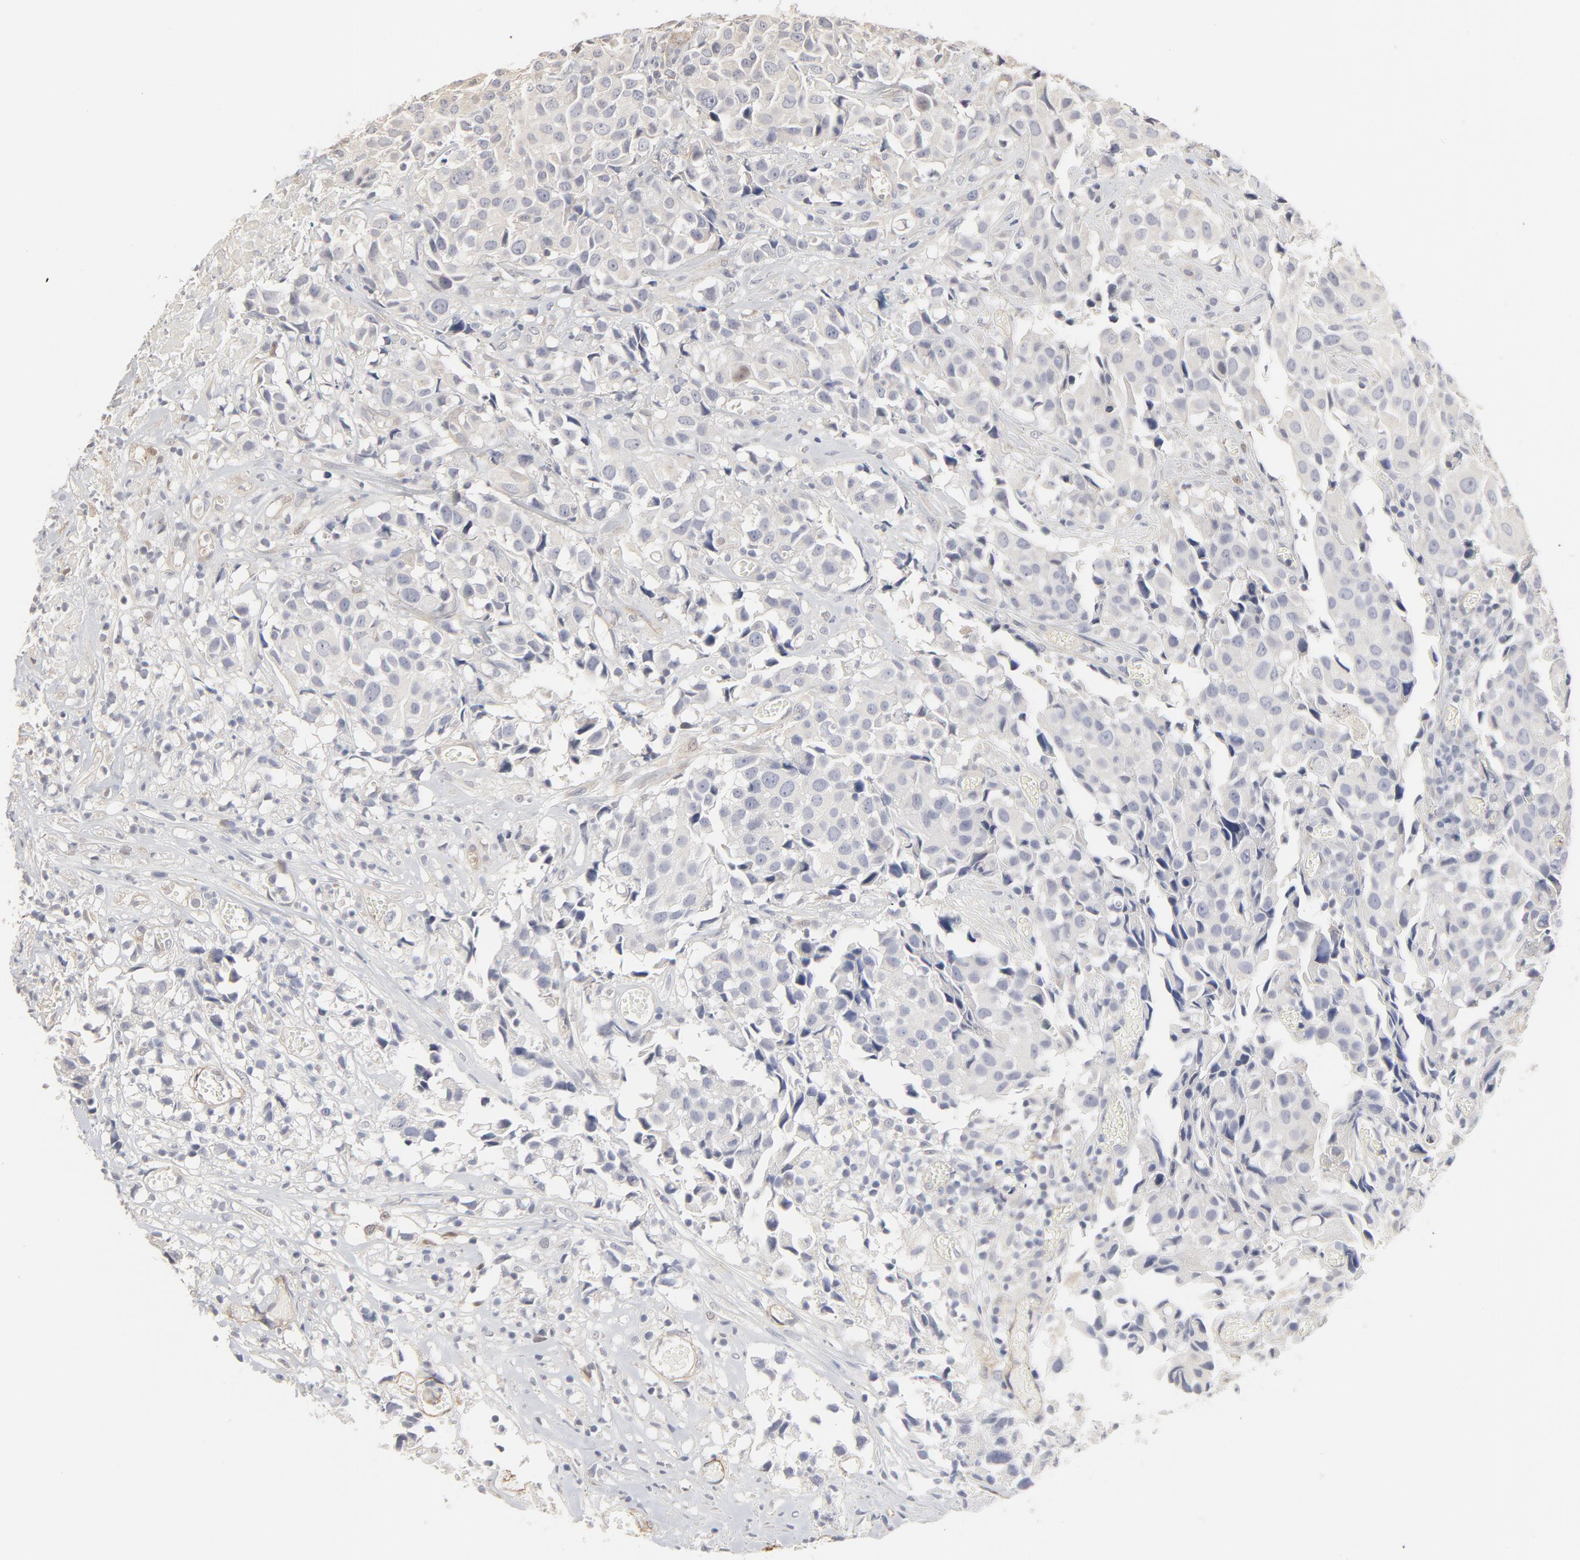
{"staining": {"intensity": "negative", "quantity": "none", "location": "none"}, "tissue": "urothelial cancer", "cell_type": "Tumor cells", "image_type": "cancer", "snomed": [{"axis": "morphology", "description": "Urothelial carcinoma, High grade"}, {"axis": "topography", "description": "Urinary bladder"}], "caption": "This is an immunohistochemistry (IHC) image of human urothelial cancer. There is no expression in tumor cells.", "gene": "MAGED4", "patient": {"sex": "female", "age": 75}}